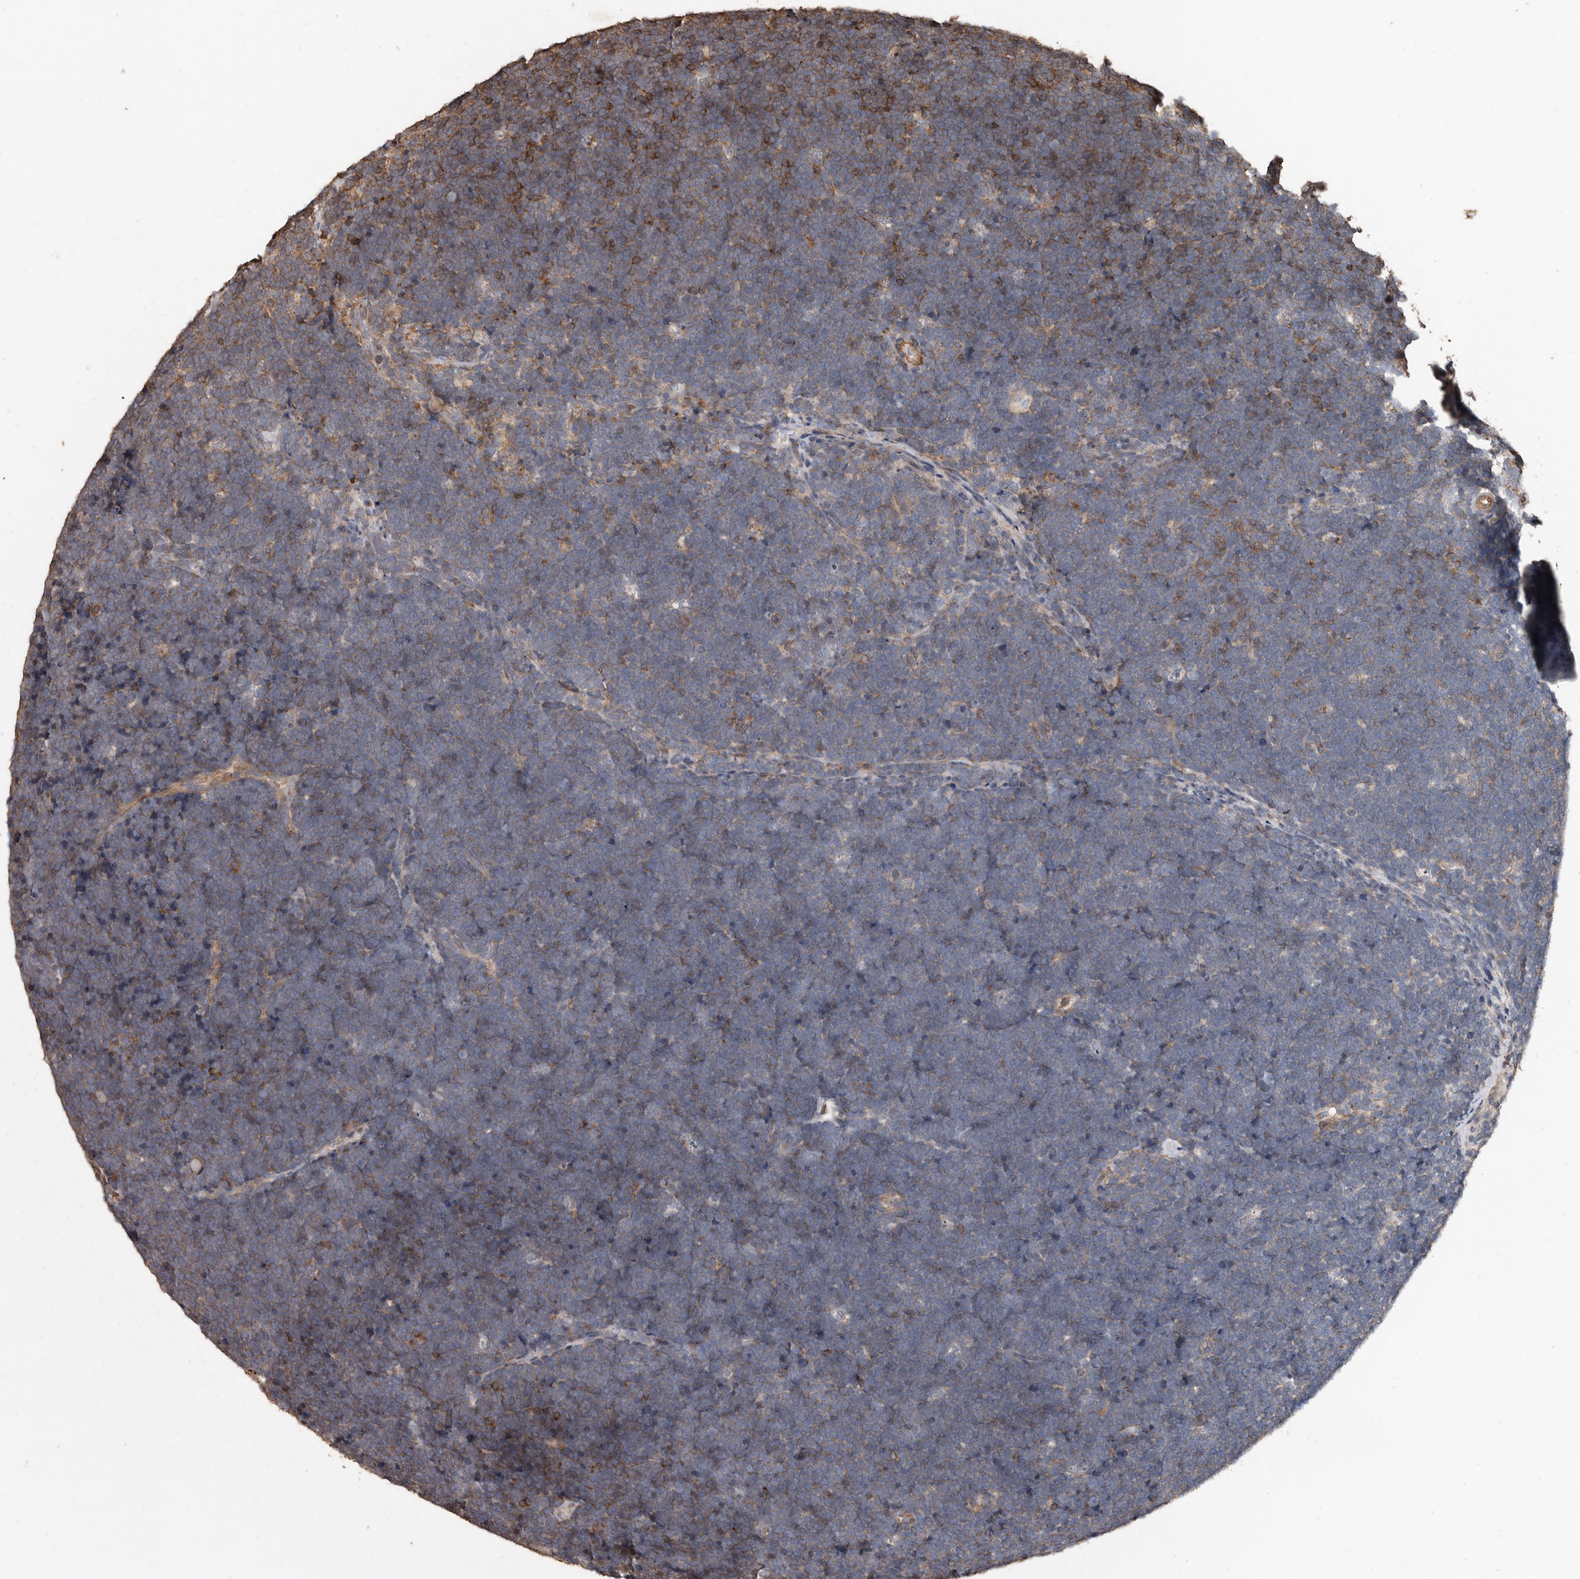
{"staining": {"intensity": "moderate", "quantity": "25%-75%", "location": "cytoplasmic/membranous"}, "tissue": "lymphoma", "cell_type": "Tumor cells", "image_type": "cancer", "snomed": [{"axis": "morphology", "description": "Malignant lymphoma, non-Hodgkin's type, High grade"}, {"axis": "topography", "description": "Lymph node"}], "caption": "Brown immunohistochemical staining in lymphoma reveals moderate cytoplasmic/membranous staining in approximately 25%-75% of tumor cells.", "gene": "GSK3A", "patient": {"sex": "male", "age": 13}}